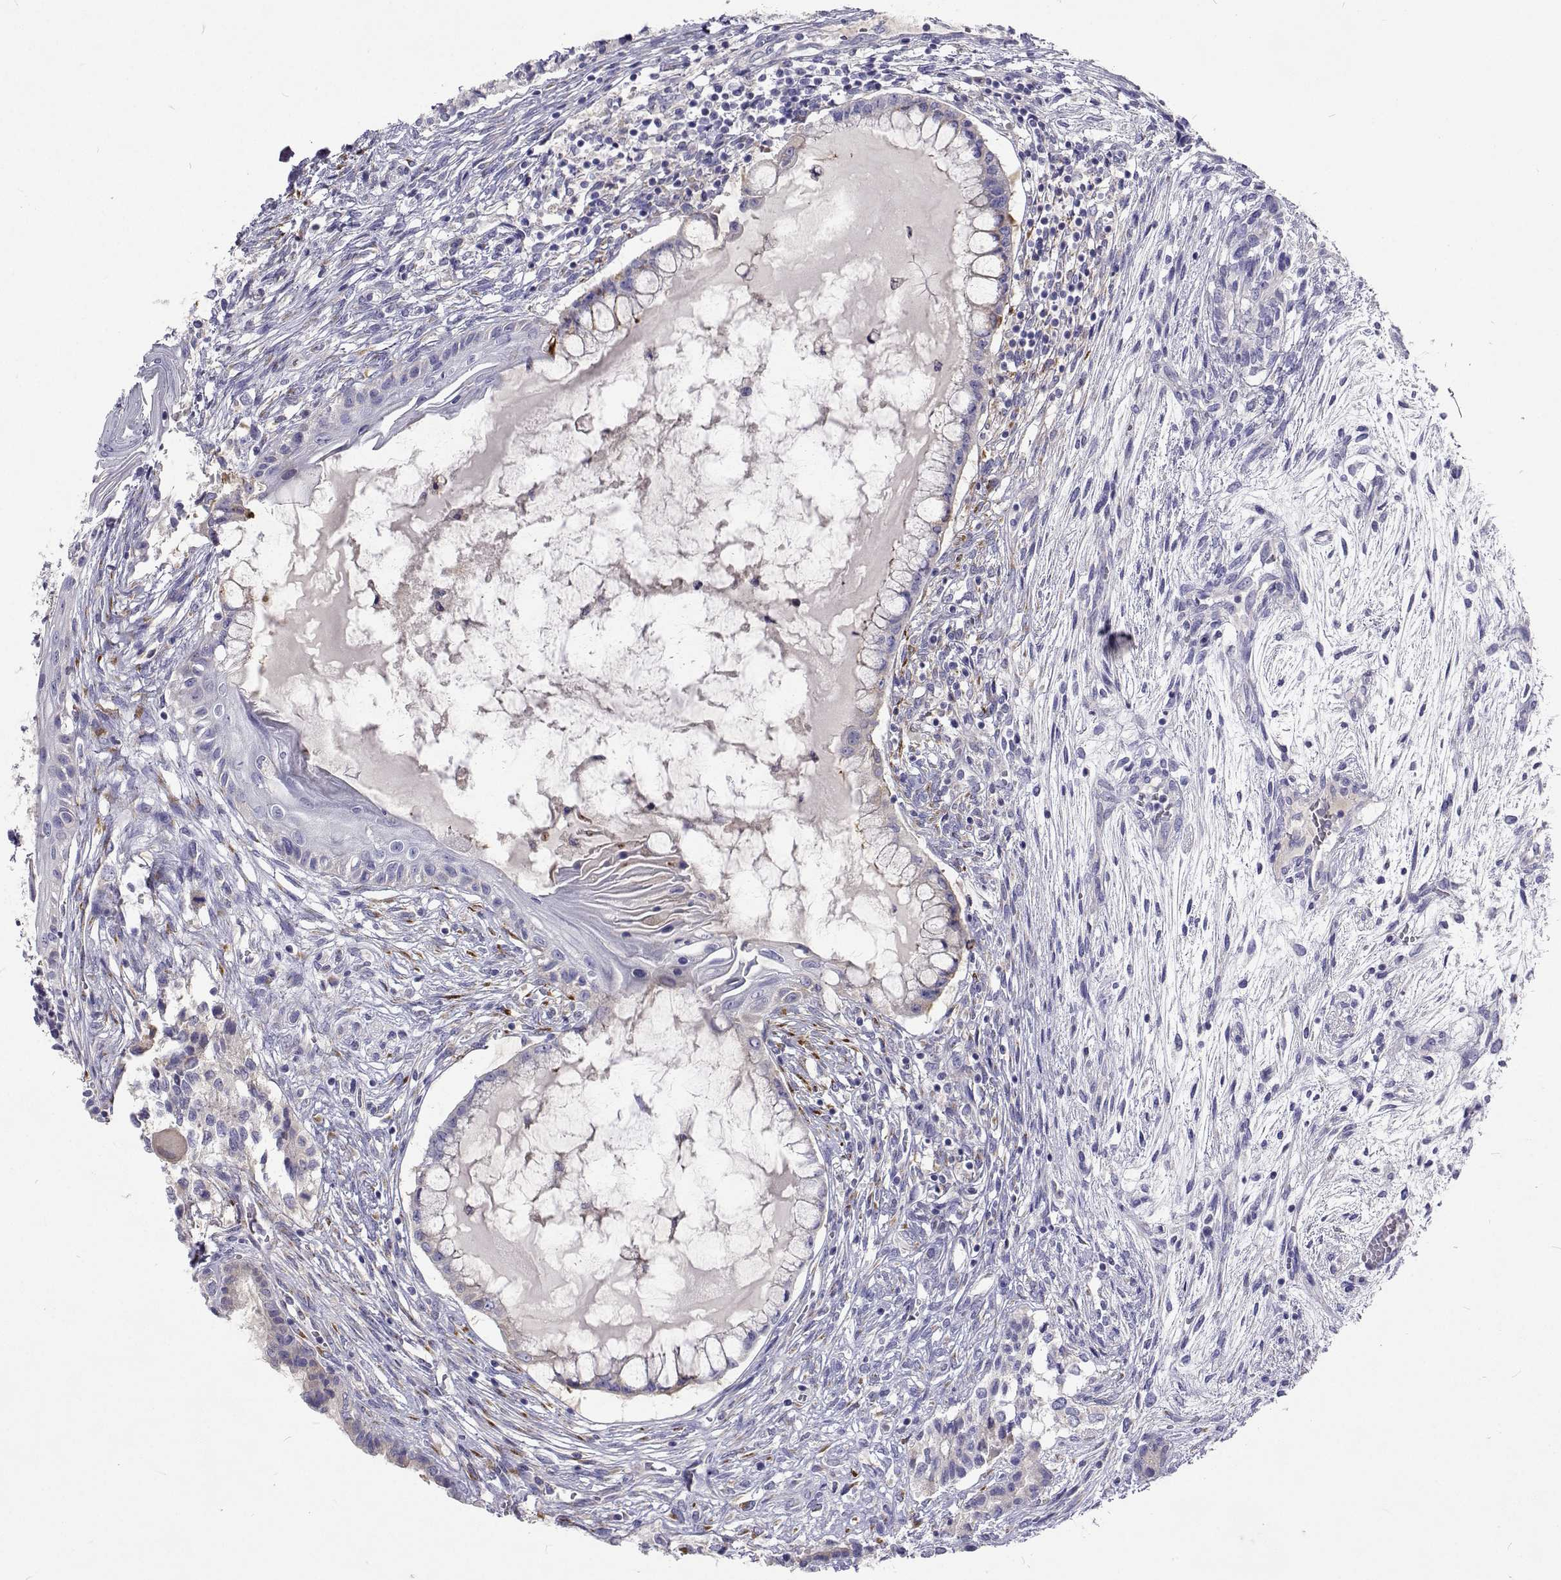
{"staining": {"intensity": "negative", "quantity": "none", "location": "none"}, "tissue": "testis cancer", "cell_type": "Tumor cells", "image_type": "cancer", "snomed": [{"axis": "morphology", "description": "Carcinoma, Embryonal, NOS"}, {"axis": "topography", "description": "Testis"}], "caption": "This micrograph is of testis cancer stained with immunohistochemistry (IHC) to label a protein in brown with the nuclei are counter-stained blue. There is no positivity in tumor cells.", "gene": "LHFPL7", "patient": {"sex": "male", "age": 37}}